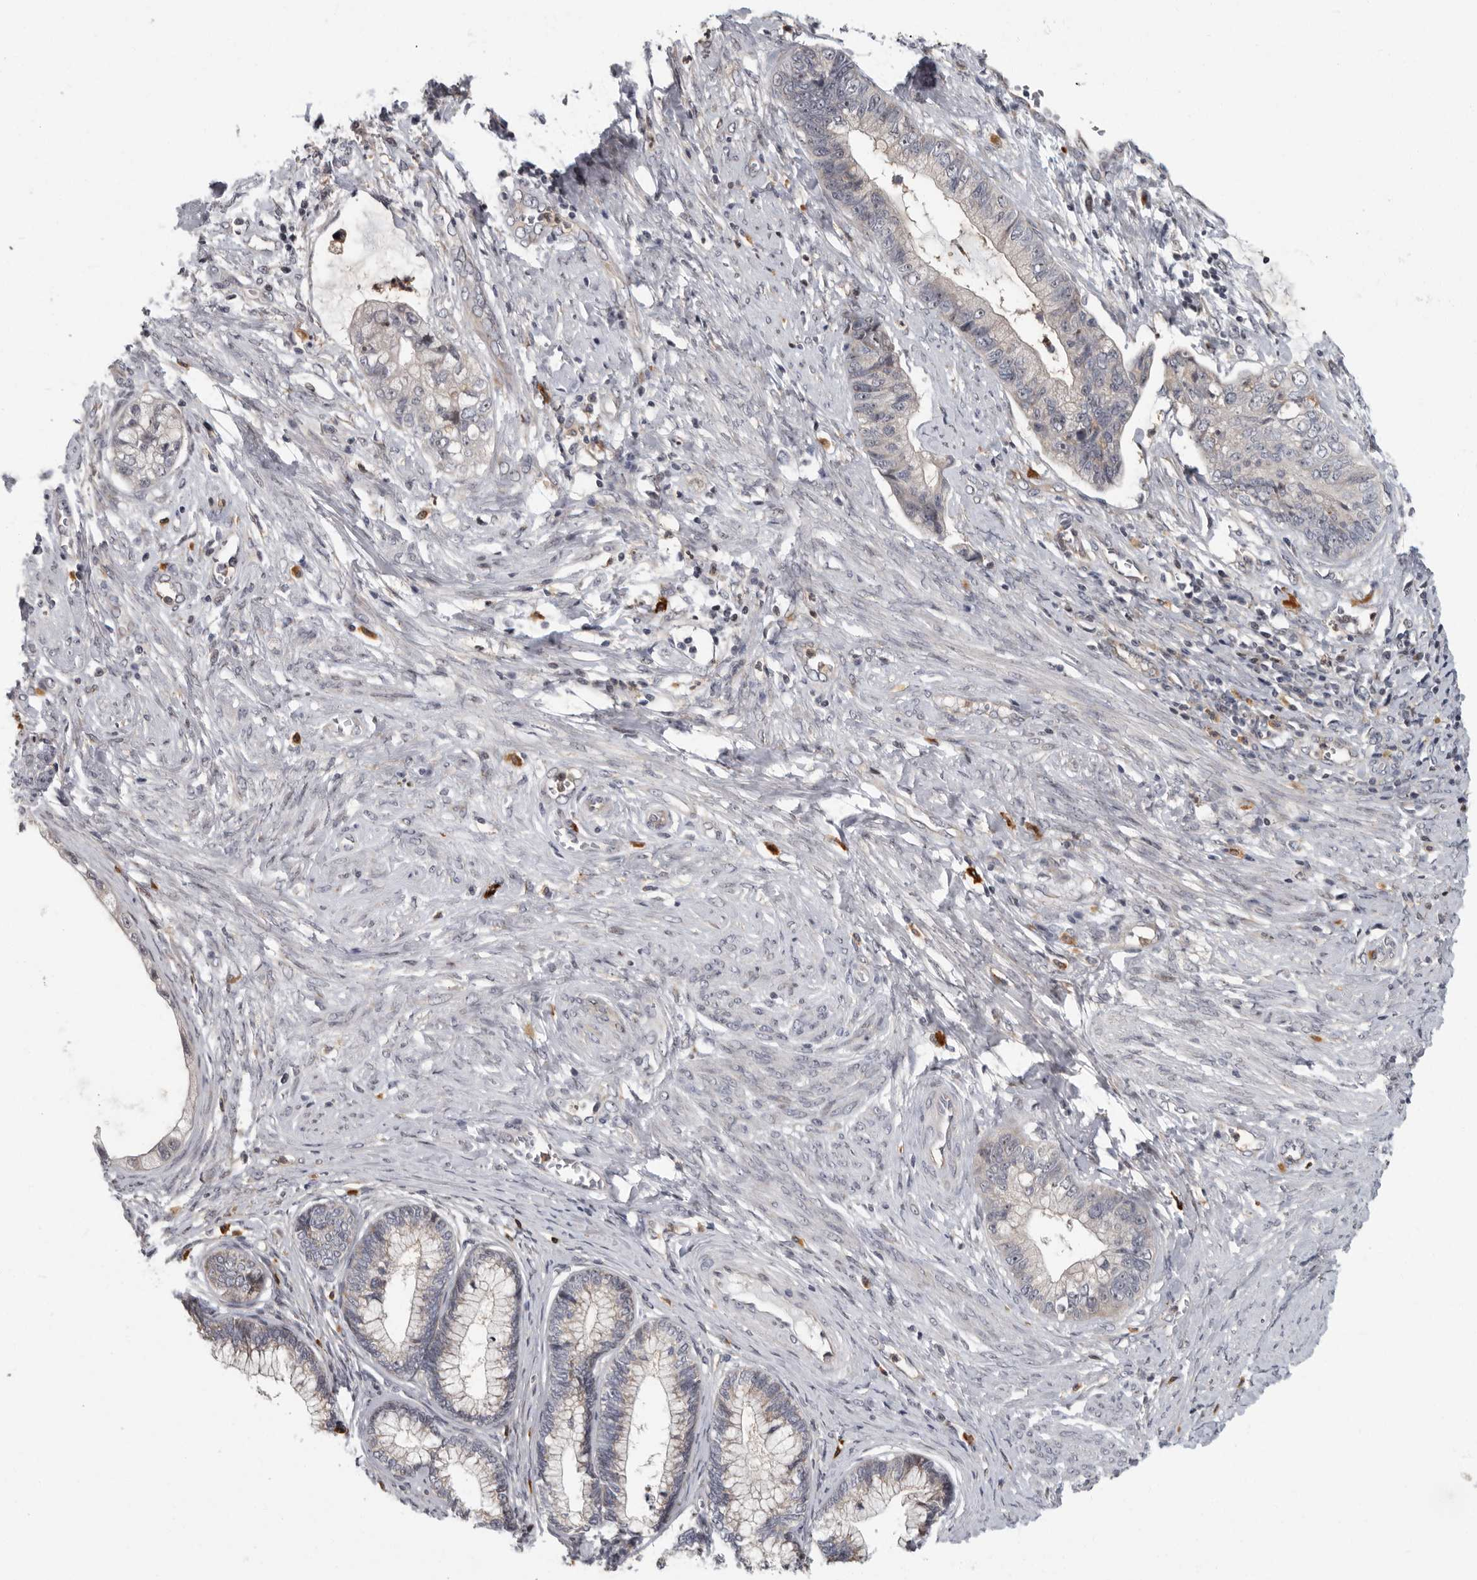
{"staining": {"intensity": "negative", "quantity": "none", "location": "none"}, "tissue": "cervical cancer", "cell_type": "Tumor cells", "image_type": "cancer", "snomed": [{"axis": "morphology", "description": "Adenocarcinoma, NOS"}, {"axis": "topography", "description": "Cervix"}], "caption": "High power microscopy micrograph of an immunohistochemistry photomicrograph of adenocarcinoma (cervical), revealing no significant staining in tumor cells.", "gene": "PDCD11", "patient": {"sex": "female", "age": 44}}